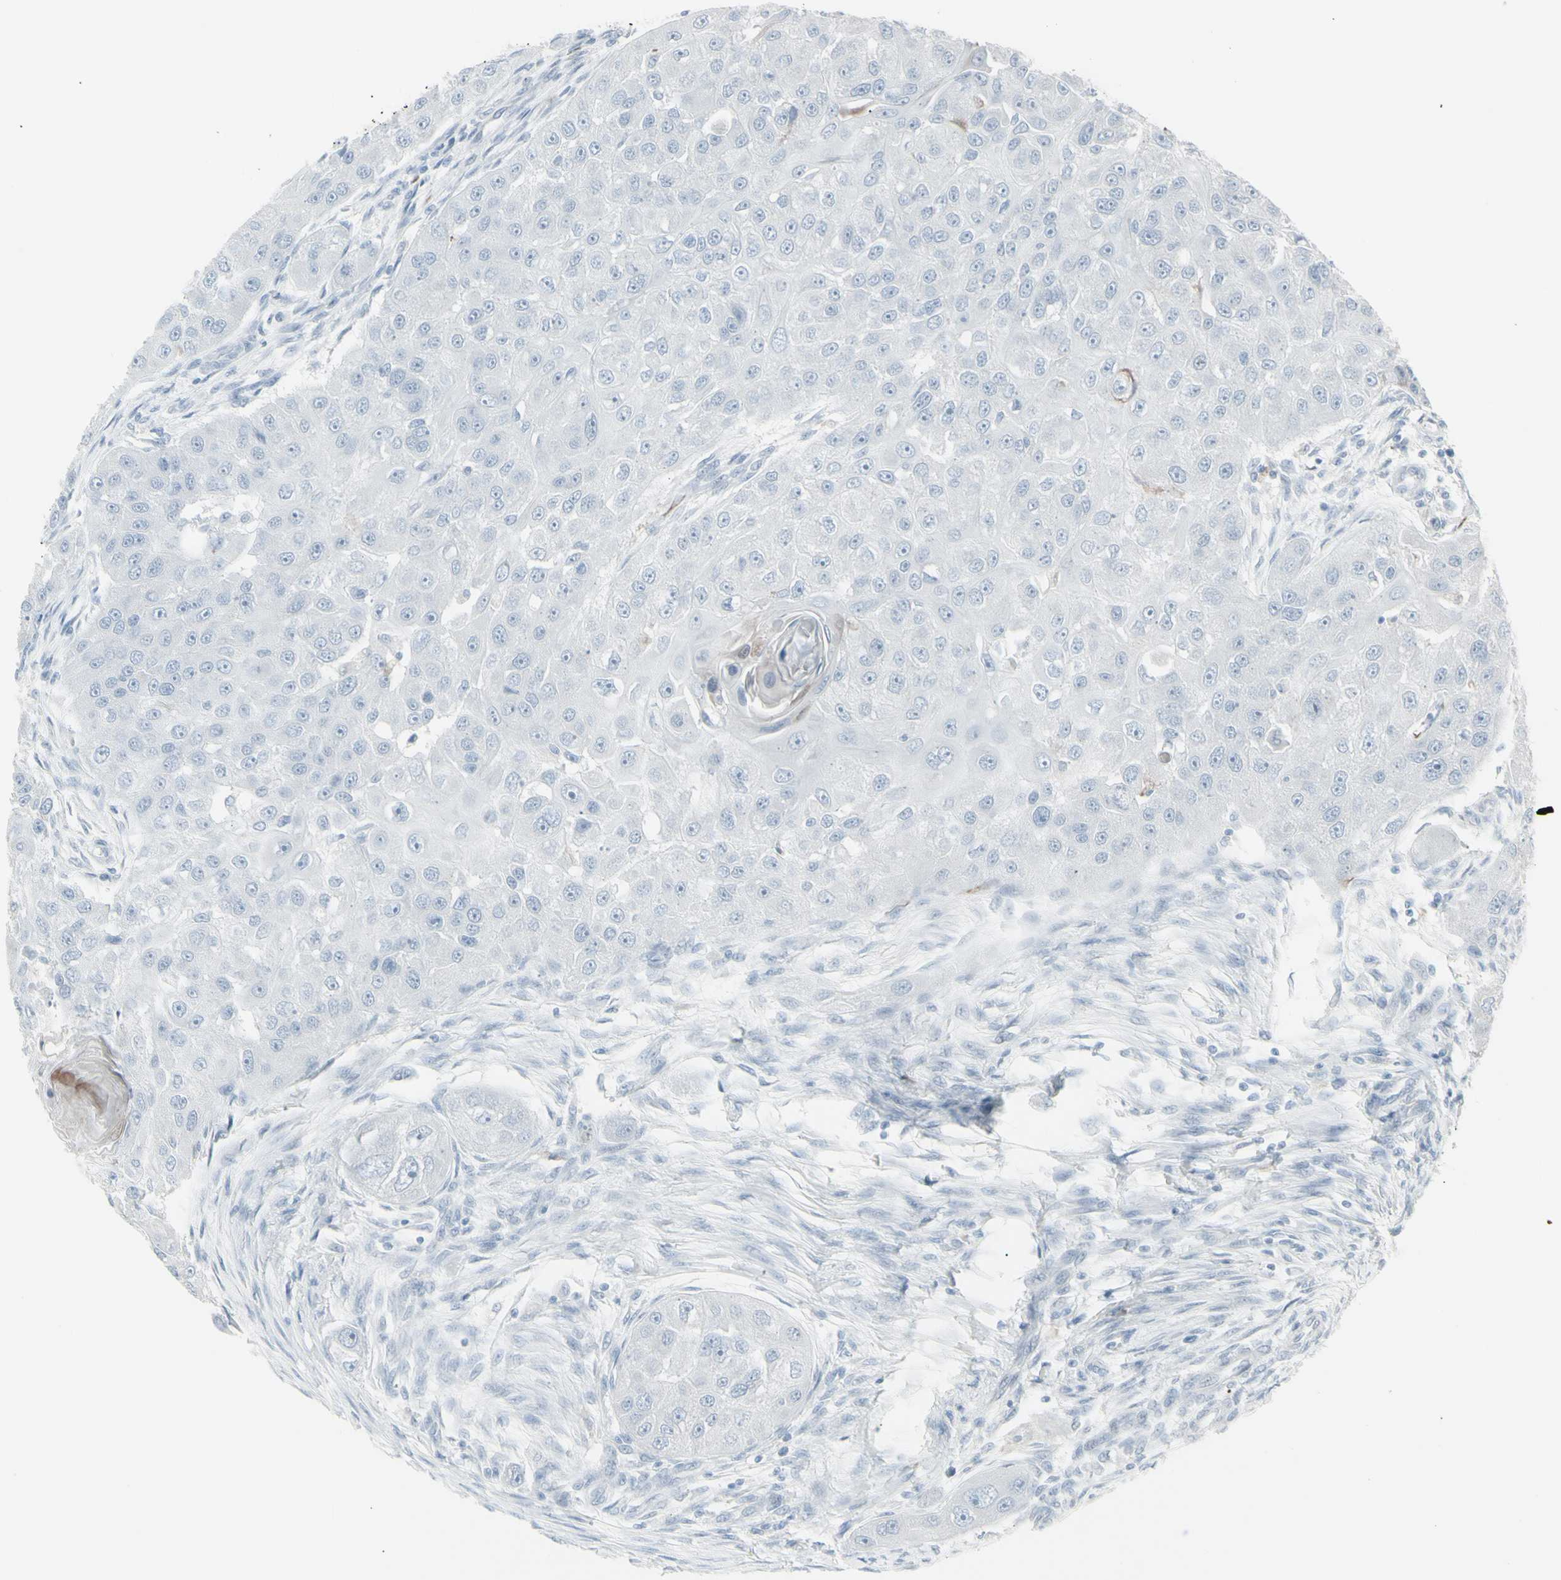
{"staining": {"intensity": "negative", "quantity": "none", "location": "none"}, "tissue": "head and neck cancer", "cell_type": "Tumor cells", "image_type": "cancer", "snomed": [{"axis": "morphology", "description": "Normal tissue, NOS"}, {"axis": "morphology", "description": "Squamous cell carcinoma, NOS"}, {"axis": "topography", "description": "Skeletal muscle"}, {"axis": "topography", "description": "Head-Neck"}], "caption": "Head and neck cancer was stained to show a protein in brown. There is no significant staining in tumor cells.", "gene": "YBX2", "patient": {"sex": "male", "age": 51}}